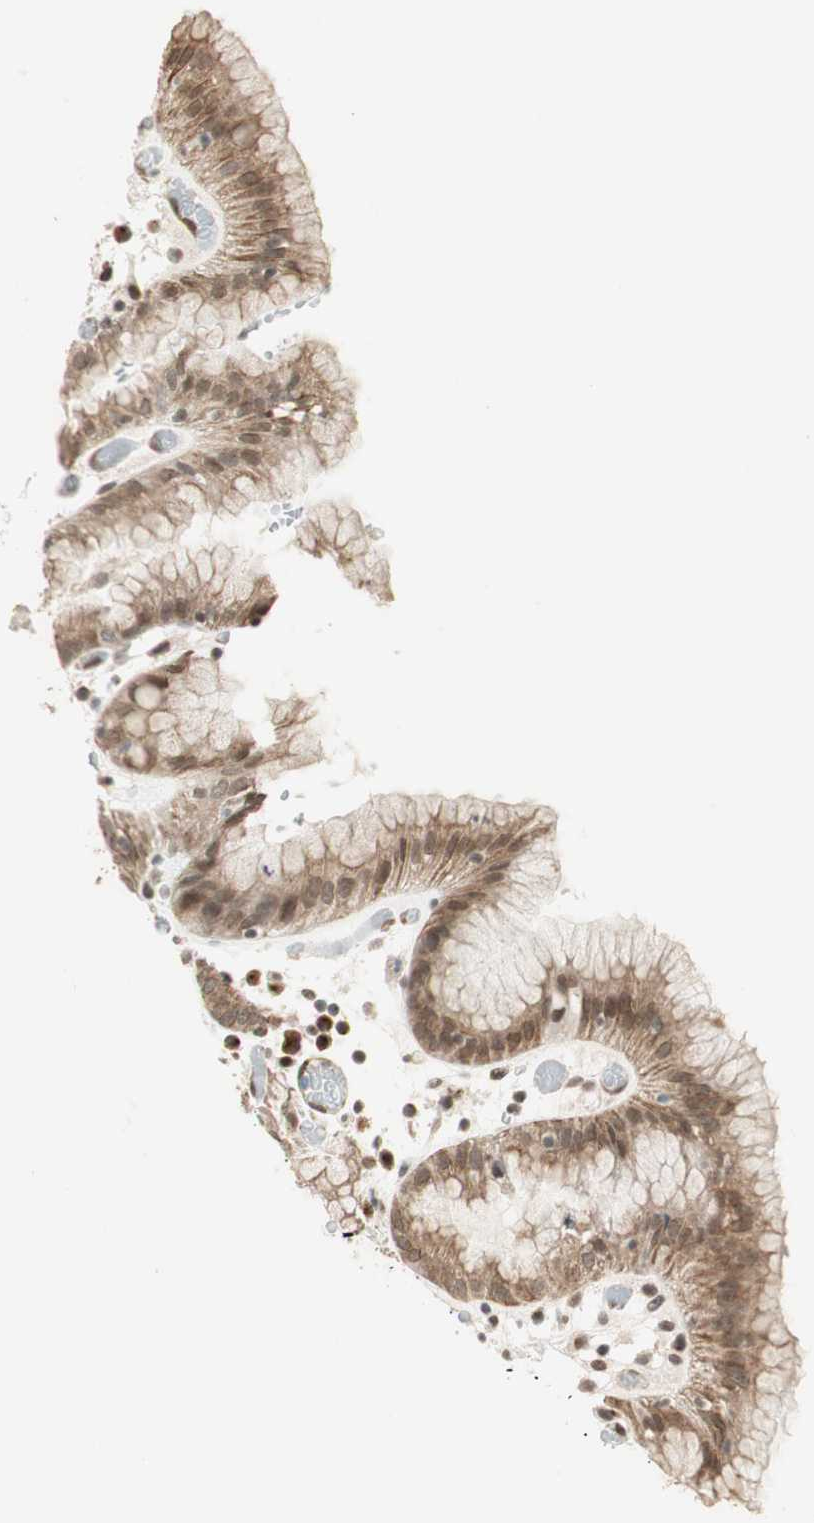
{"staining": {"intensity": "moderate", "quantity": ">75%", "location": "cytoplasmic/membranous,nuclear"}, "tissue": "stomach", "cell_type": "Glandular cells", "image_type": "normal", "snomed": [{"axis": "morphology", "description": "Normal tissue, NOS"}, {"axis": "topography", "description": "Stomach"}, {"axis": "topography", "description": "Stomach, lower"}], "caption": "Immunohistochemistry (IHC) of normal human stomach exhibits medium levels of moderate cytoplasmic/membranous,nuclear positivity in approximately >75% of glandular cells. (DAB IHC with brightfield microscopy, high magnification).", "gene": "ZBTB17", "patient": {"sex": "female", "age": 75}}